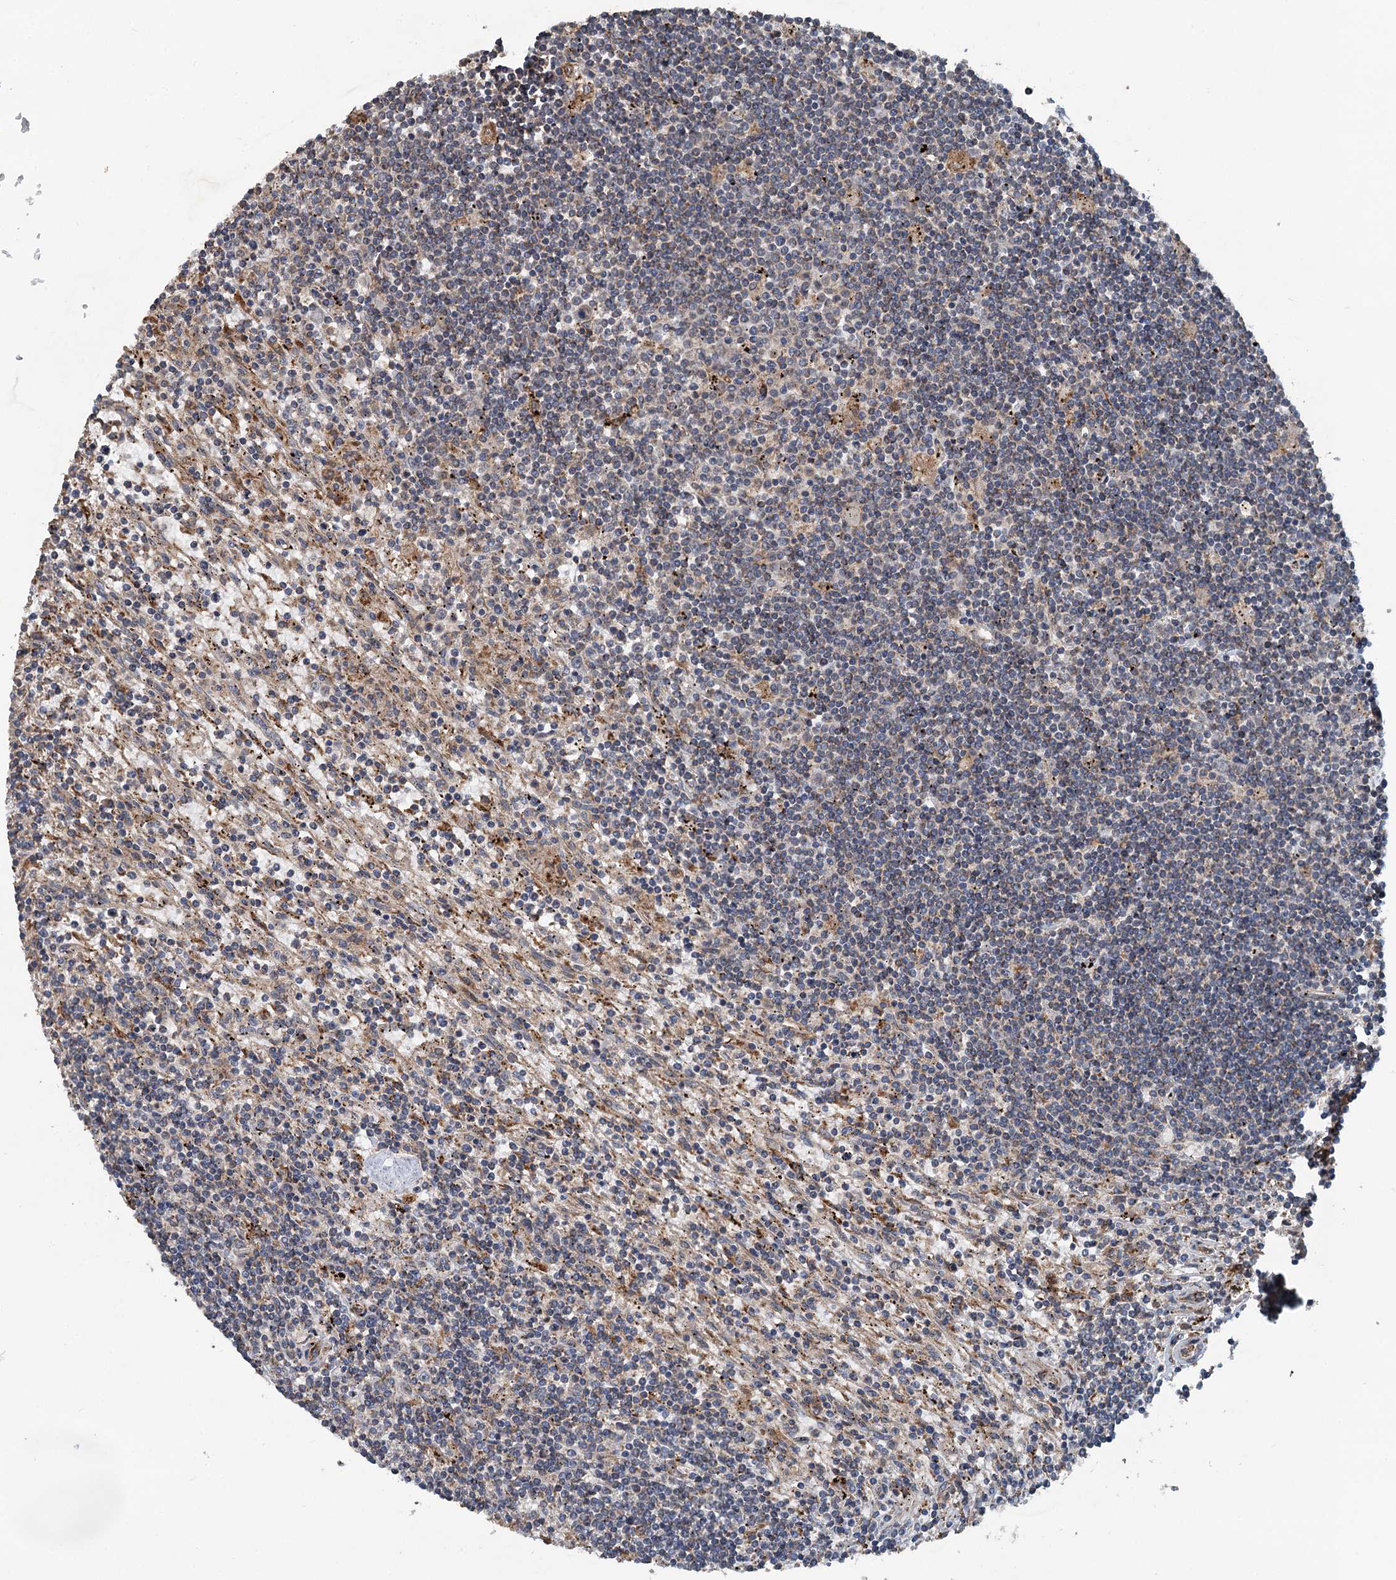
{"staining": {"intensity": "negative", "quantity": "none", "location": "none"}, "tissue": "lymphoma", "cell_type": "Tumor cells", "image_type": "cancer", "snomed": [{"axis": "morphology", "description": "Malignant lymphoma, non-Hodgkin's type, Low grade"}, {"axis": "topography", "description": "Spleen"}], "caption": "Histopathology image shows no protein expression in tumor cells of lymphoma tissue.", "gene": "LRRK2", "patient": {"sex": "male", "age": 76}}